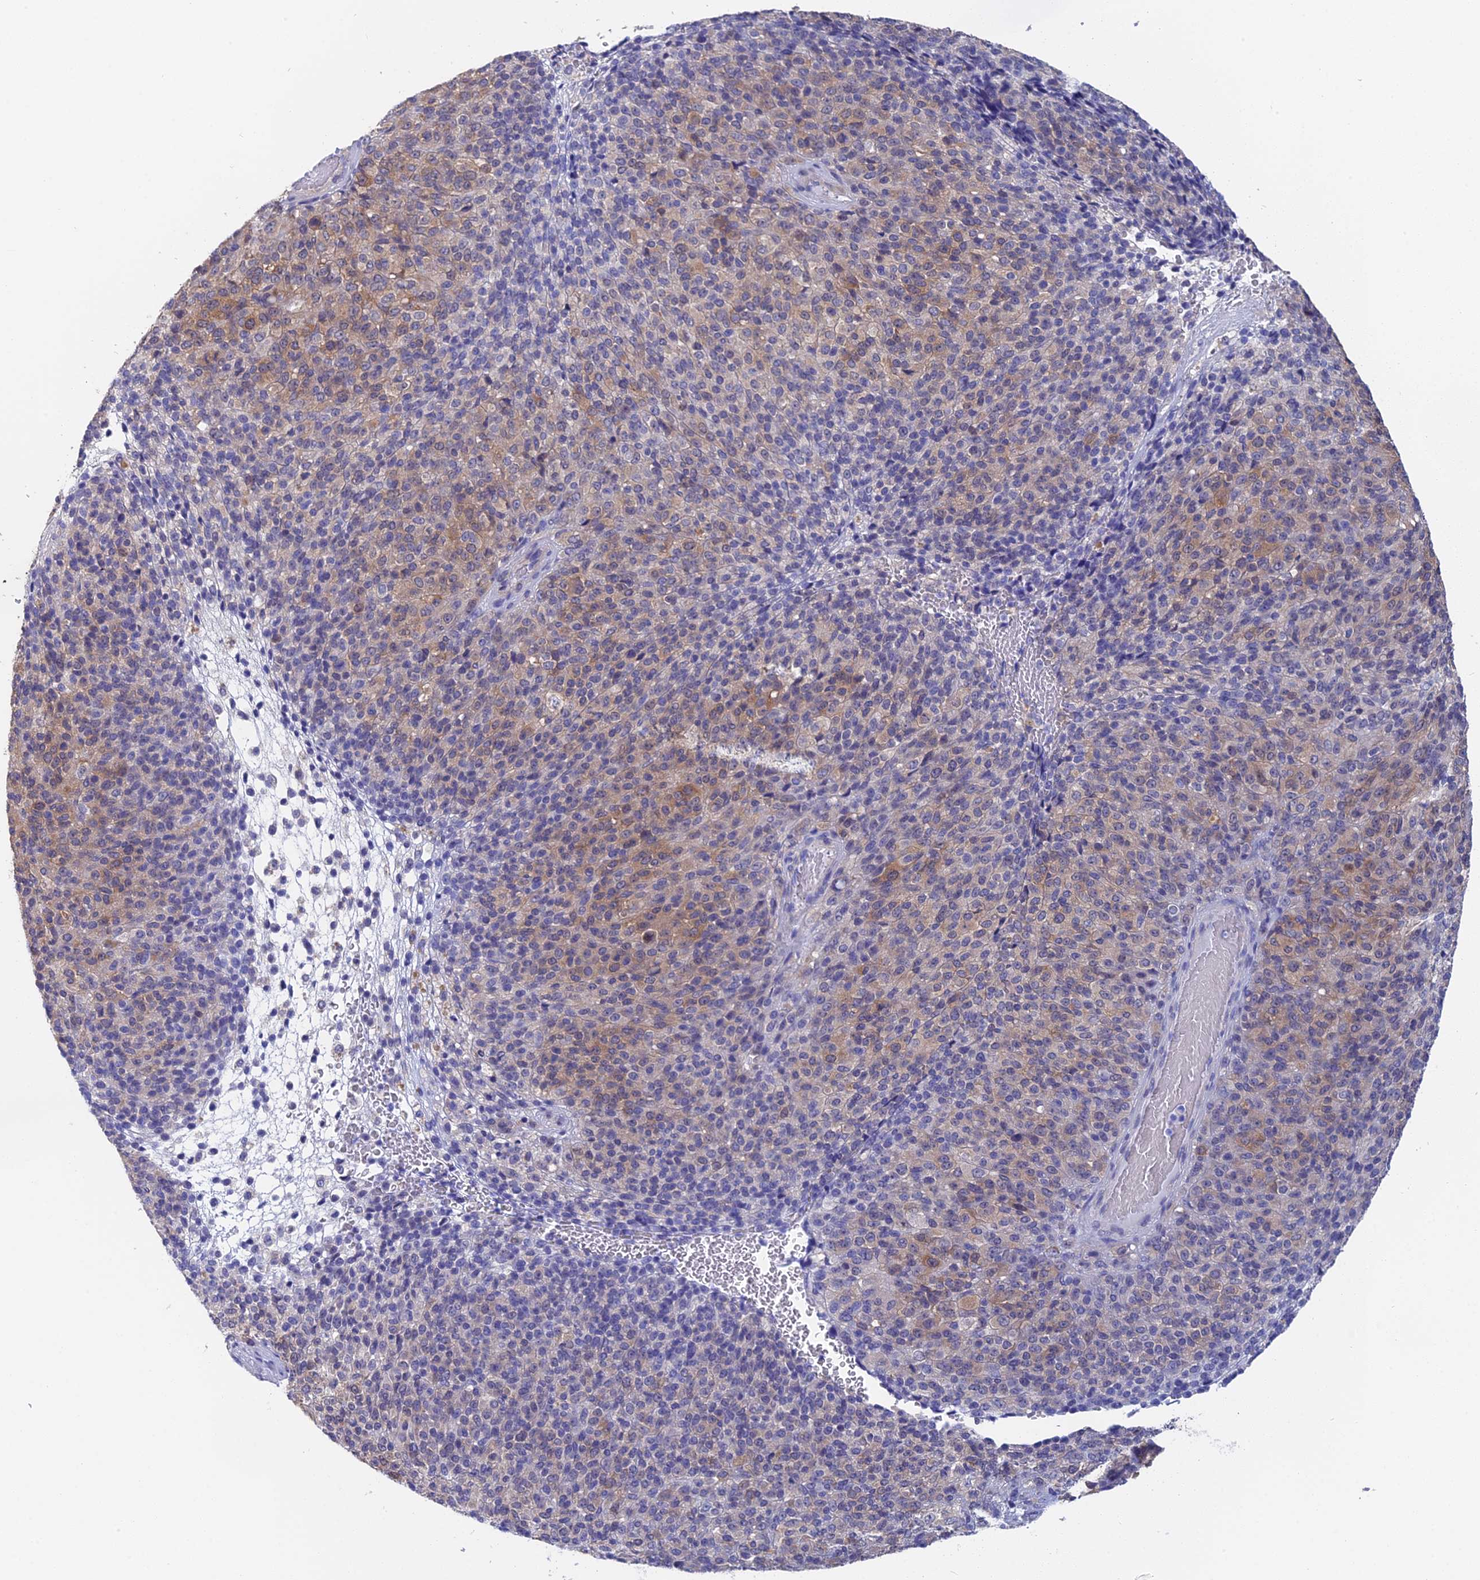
{"staining": {"intensity": "weak", "quantity": "25%-75%", "location": "cytoplasmic/membranous"}, "tissue": "melanoma", "cell_type": "Tumor cells", "image_type": "cancer", "snomed": [{"axis": "morphology", "description": "Malignant melanoma, Metastatic site"}, {"axis": "topography", "description": "Brain"}], "caption": "The immunohistochemical stain highlights weak cytoplasmic/membranous expression in tumor cells of malignant melanoma (metastatic site) tissue.", "gene": "STUB1", "patient": {"sex": "female", "age": 56}}